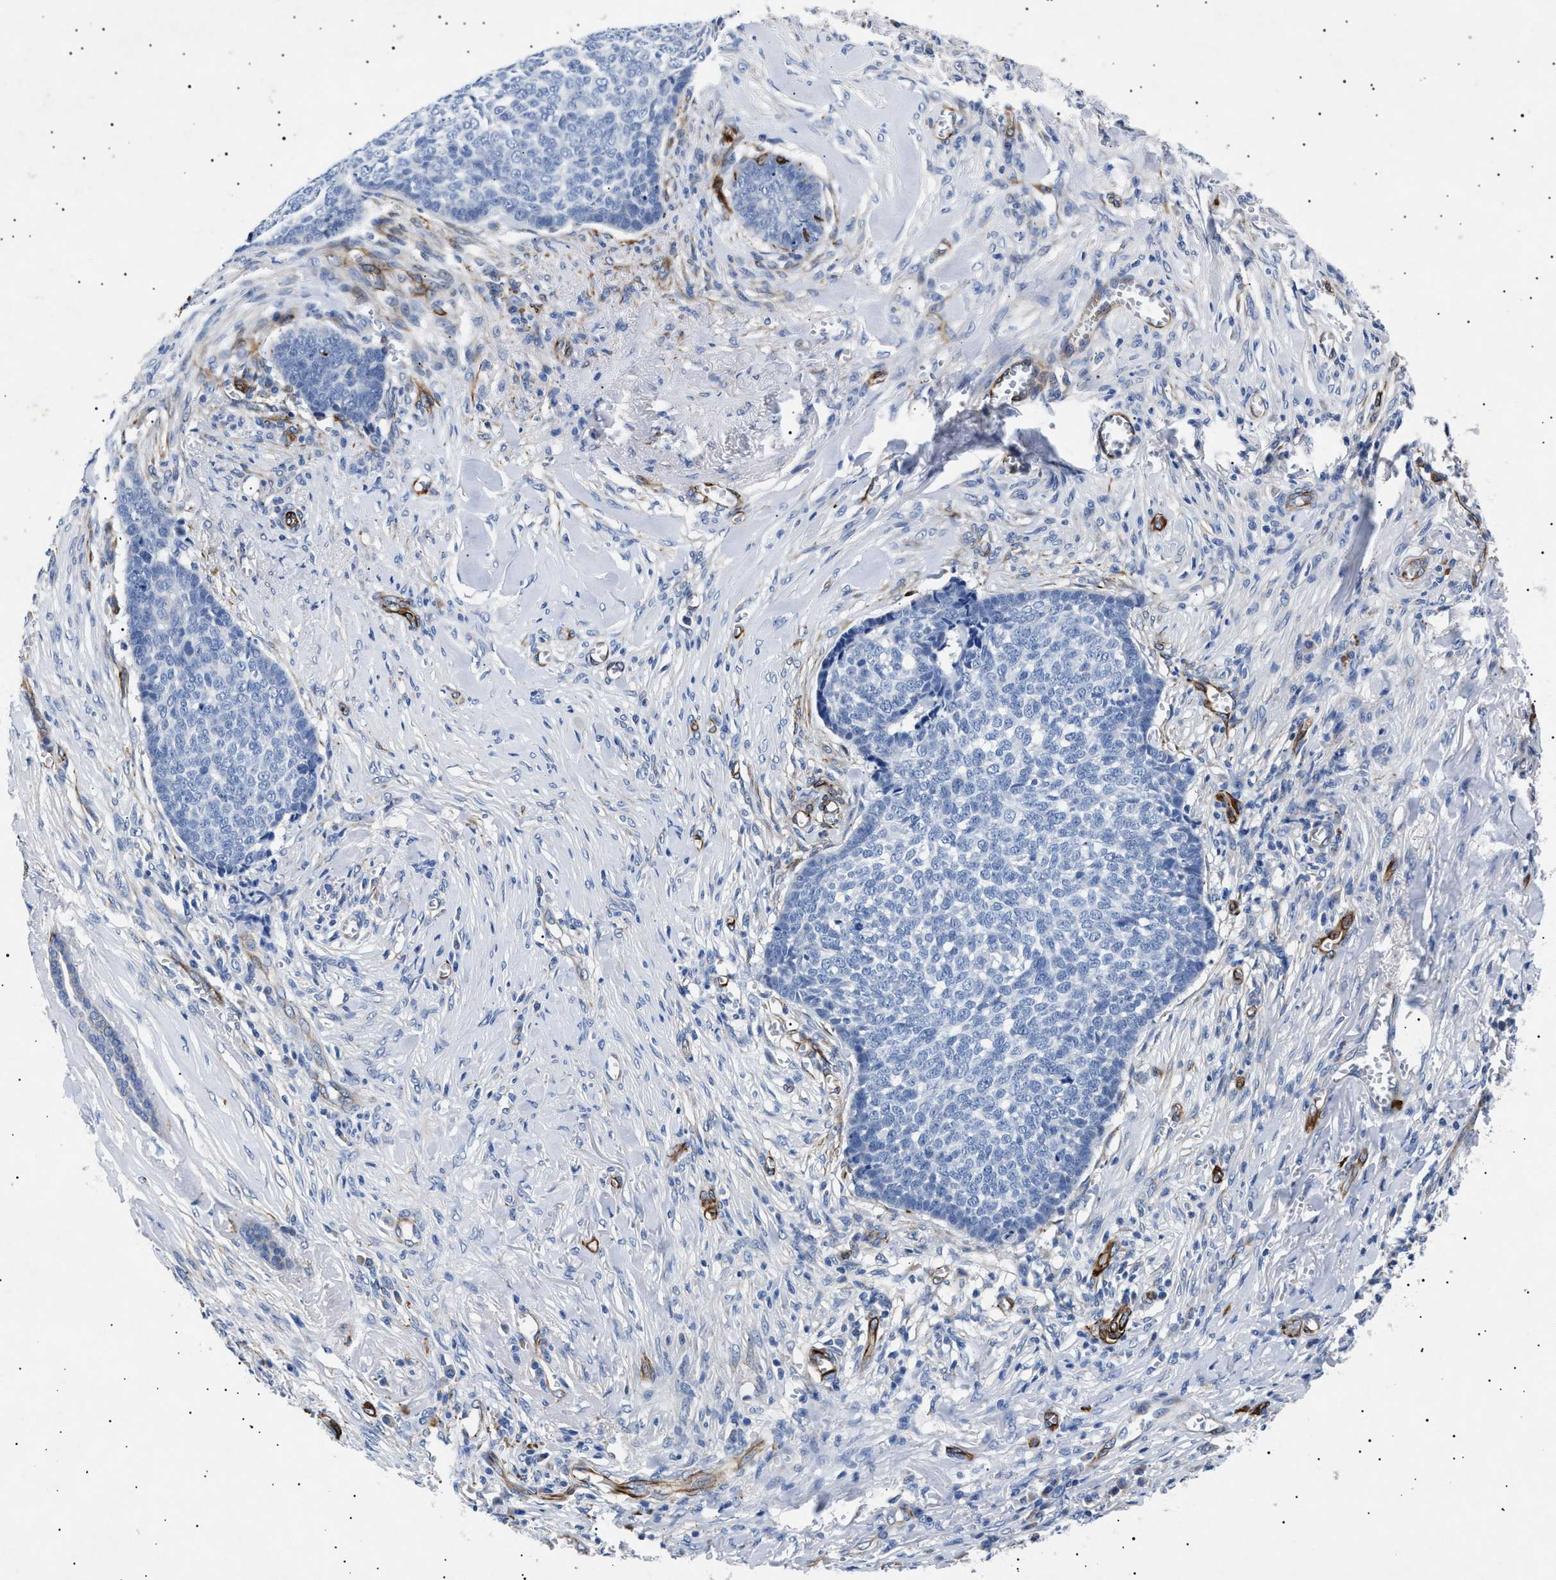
{"staining": {"intensity": "negative", "quantity": "none", "location": "none"}, "tissue": "skin cancer", "cell_type": "Tumor cells", "image_type": "cancer", "snomed": [{"axis": "morphology", "description": "Basal cell carcinoma"}, {"axis": "topography", "description": "Skin"}], "caption": "Immunohistochemical staining of human skin basal cell carcinoma reveals no significant staining in tumor cells. (Brightfield microscopy of DAB IHC at high magnification).", "gene": "OLFML2A", "patient": {"sex": "male", "age": 84}}